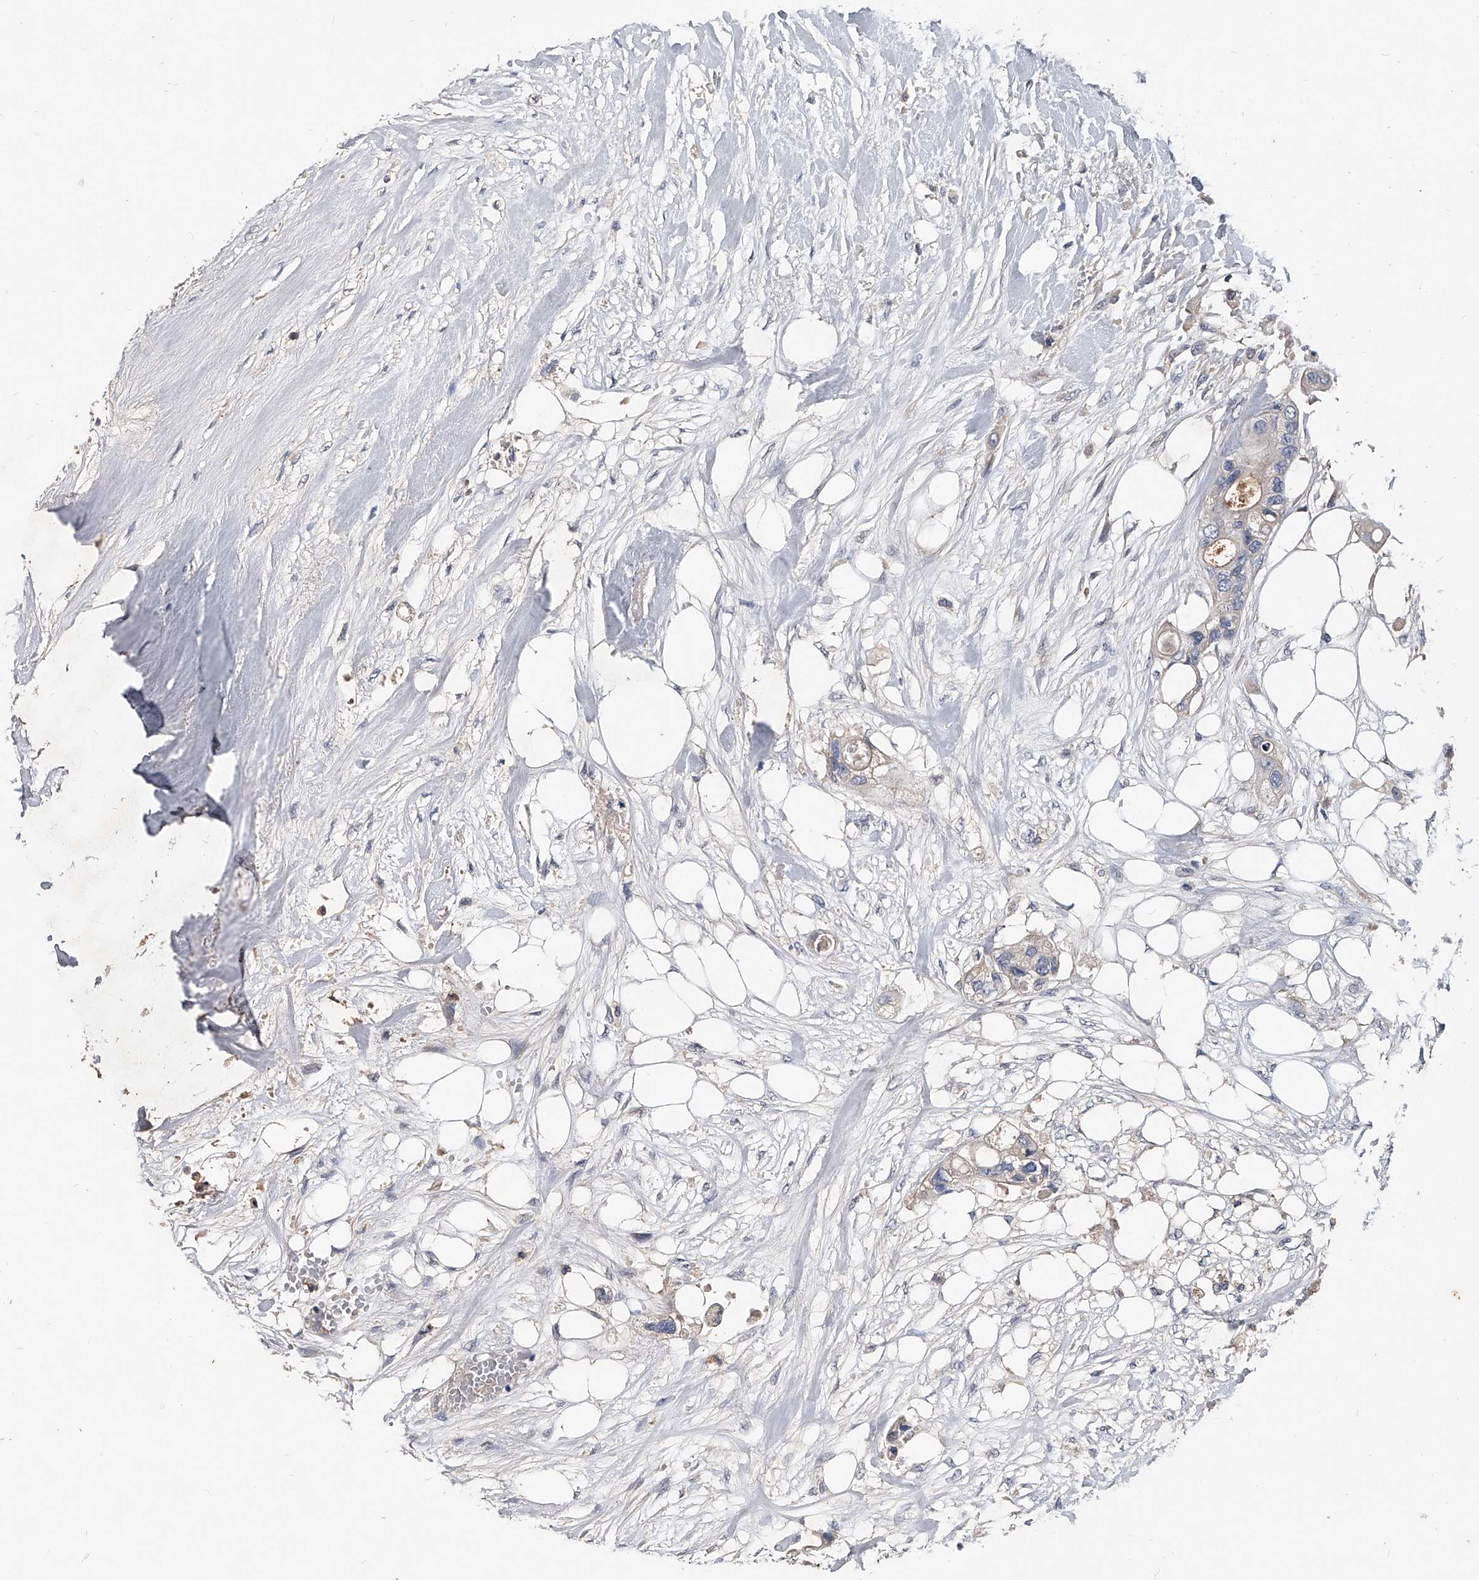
{"staining": {"intensity": "negative", "quantity": "none", "location": "none"}, "tissue": "colorectal cancer", "cell_type": "Tumor cells", "image_type": "cancer", "snomed": [{"axis": "morphology", "description": "Adenocarcinoma, NOS"}, {"axis": "topography", "description": "Colon"}], "caption": "High magnification brightfield microscopy of colorectal cancer (adenocarcinoma) stained with DAB (brown) and counterstained with hematoxylin (blue): tumor cells show no significant positivity. (DAB (3,3'-diaminobenzidine) immunohistochemistry visualized using brightfield microscopy, high magnification).", "gene": "HOMER3", "patient": {"sex": "female", "age": 57}}